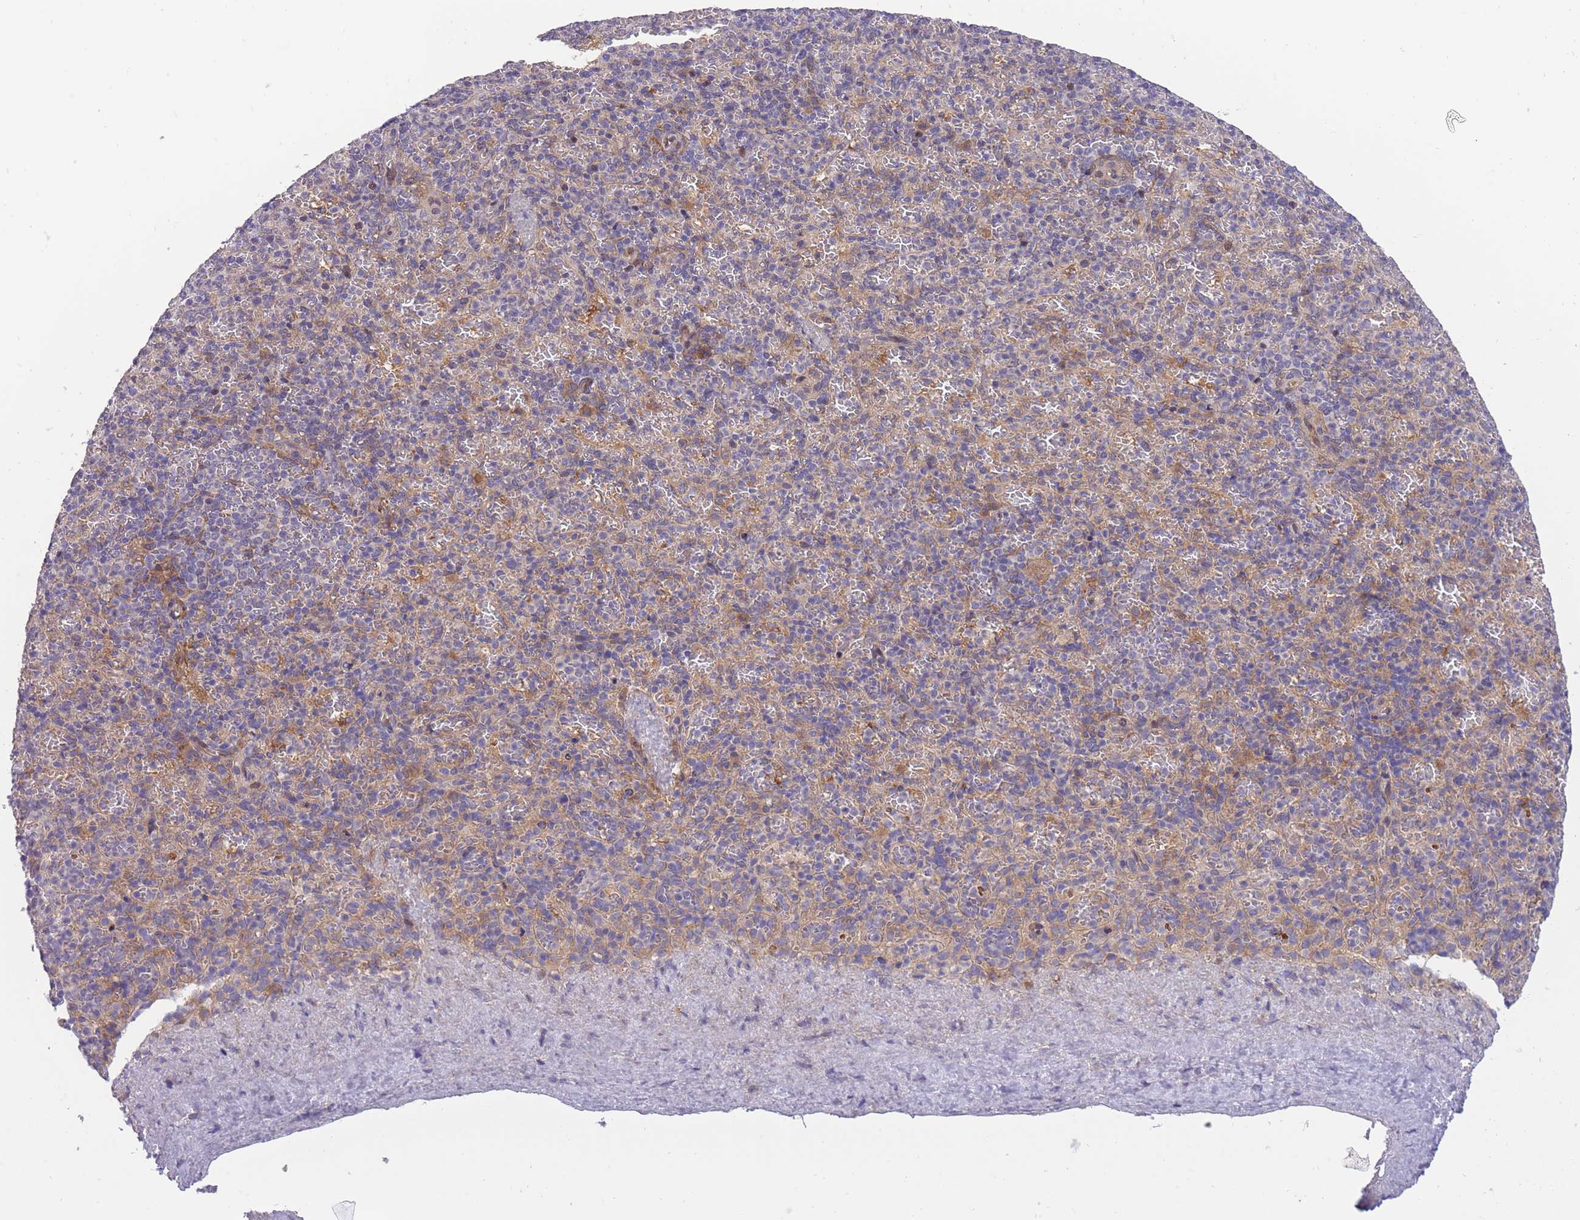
{"staining": {"intensity": "weak", "quantity": "<25%", "location": "cytoplasmic/membranous"}, "tissue": "spleen", "cell_type": "Cells in red pulp", "image_type": "normal", "snomed": [{"axis": "morphology", "description": "Normal tissue, NOS"}, {"axis": "topography", "description": "Spleen"}], "caption": "Image shows no protein staining in cells in red pulp of unremarkable spleen. Brightfield microscopy of immunohistochemistry stained with DAB (3,3'-diaminobenzidine) (brown) and hematoxylin (blue), captured at high magnification.", "gene": "CRYGN", "patient": {"sex": "female", "age": 74}}